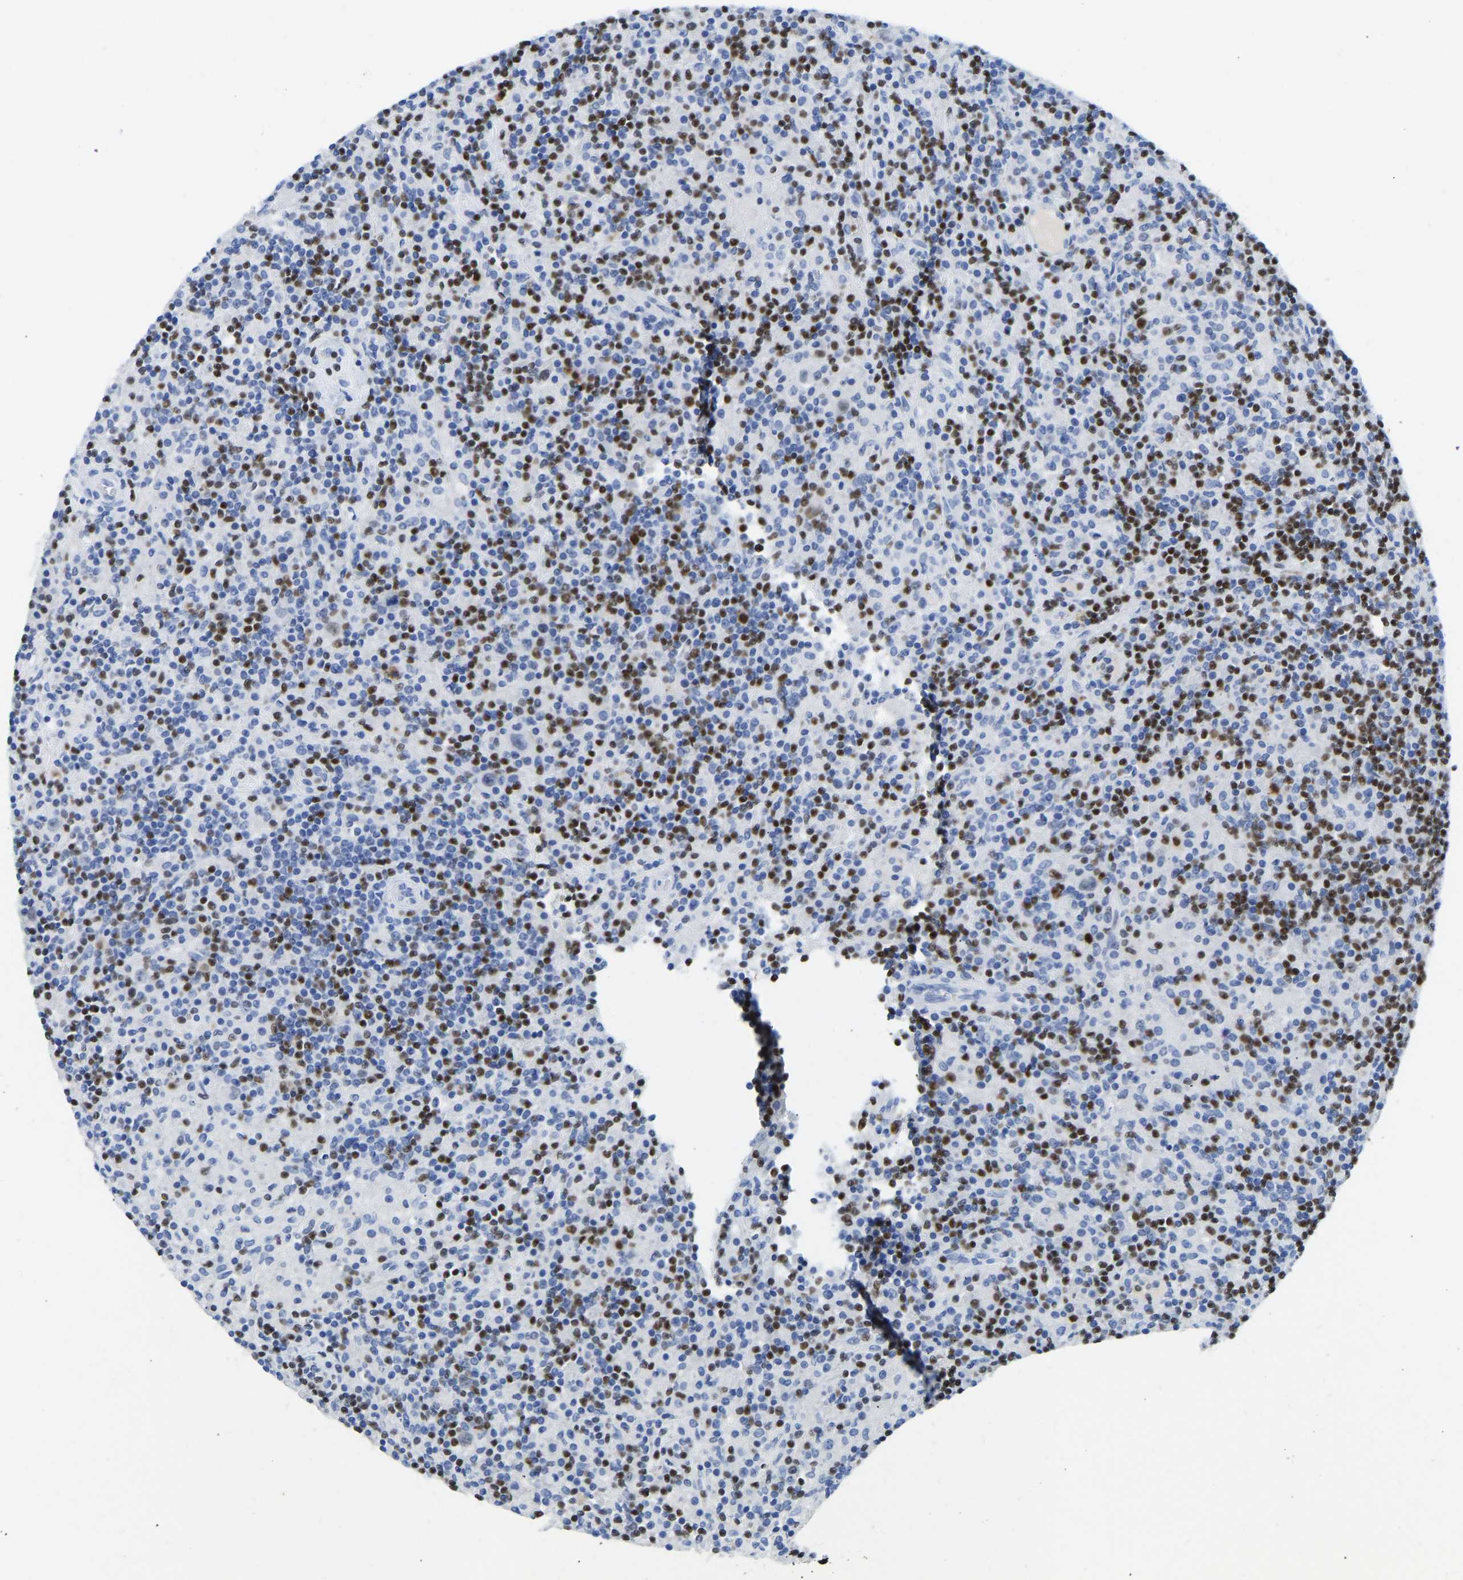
{"staining": {"intensity": "weak", "quantity": "<25%", "location": "nuclear"}, "tissue": "lymphoma", "cell_type": "Tumor cells", "image_type": "cancer", "snomed": [{"axis": "morphology", "description": "Hodgkin's disease, NOS"}, {"axis": "topography", "description": "Lymph node"}], "caption": "Tumor cells show no significant expression in lymphoma.", "gene": "TCF7", "patient": {"sex": "male", "age": 70}}